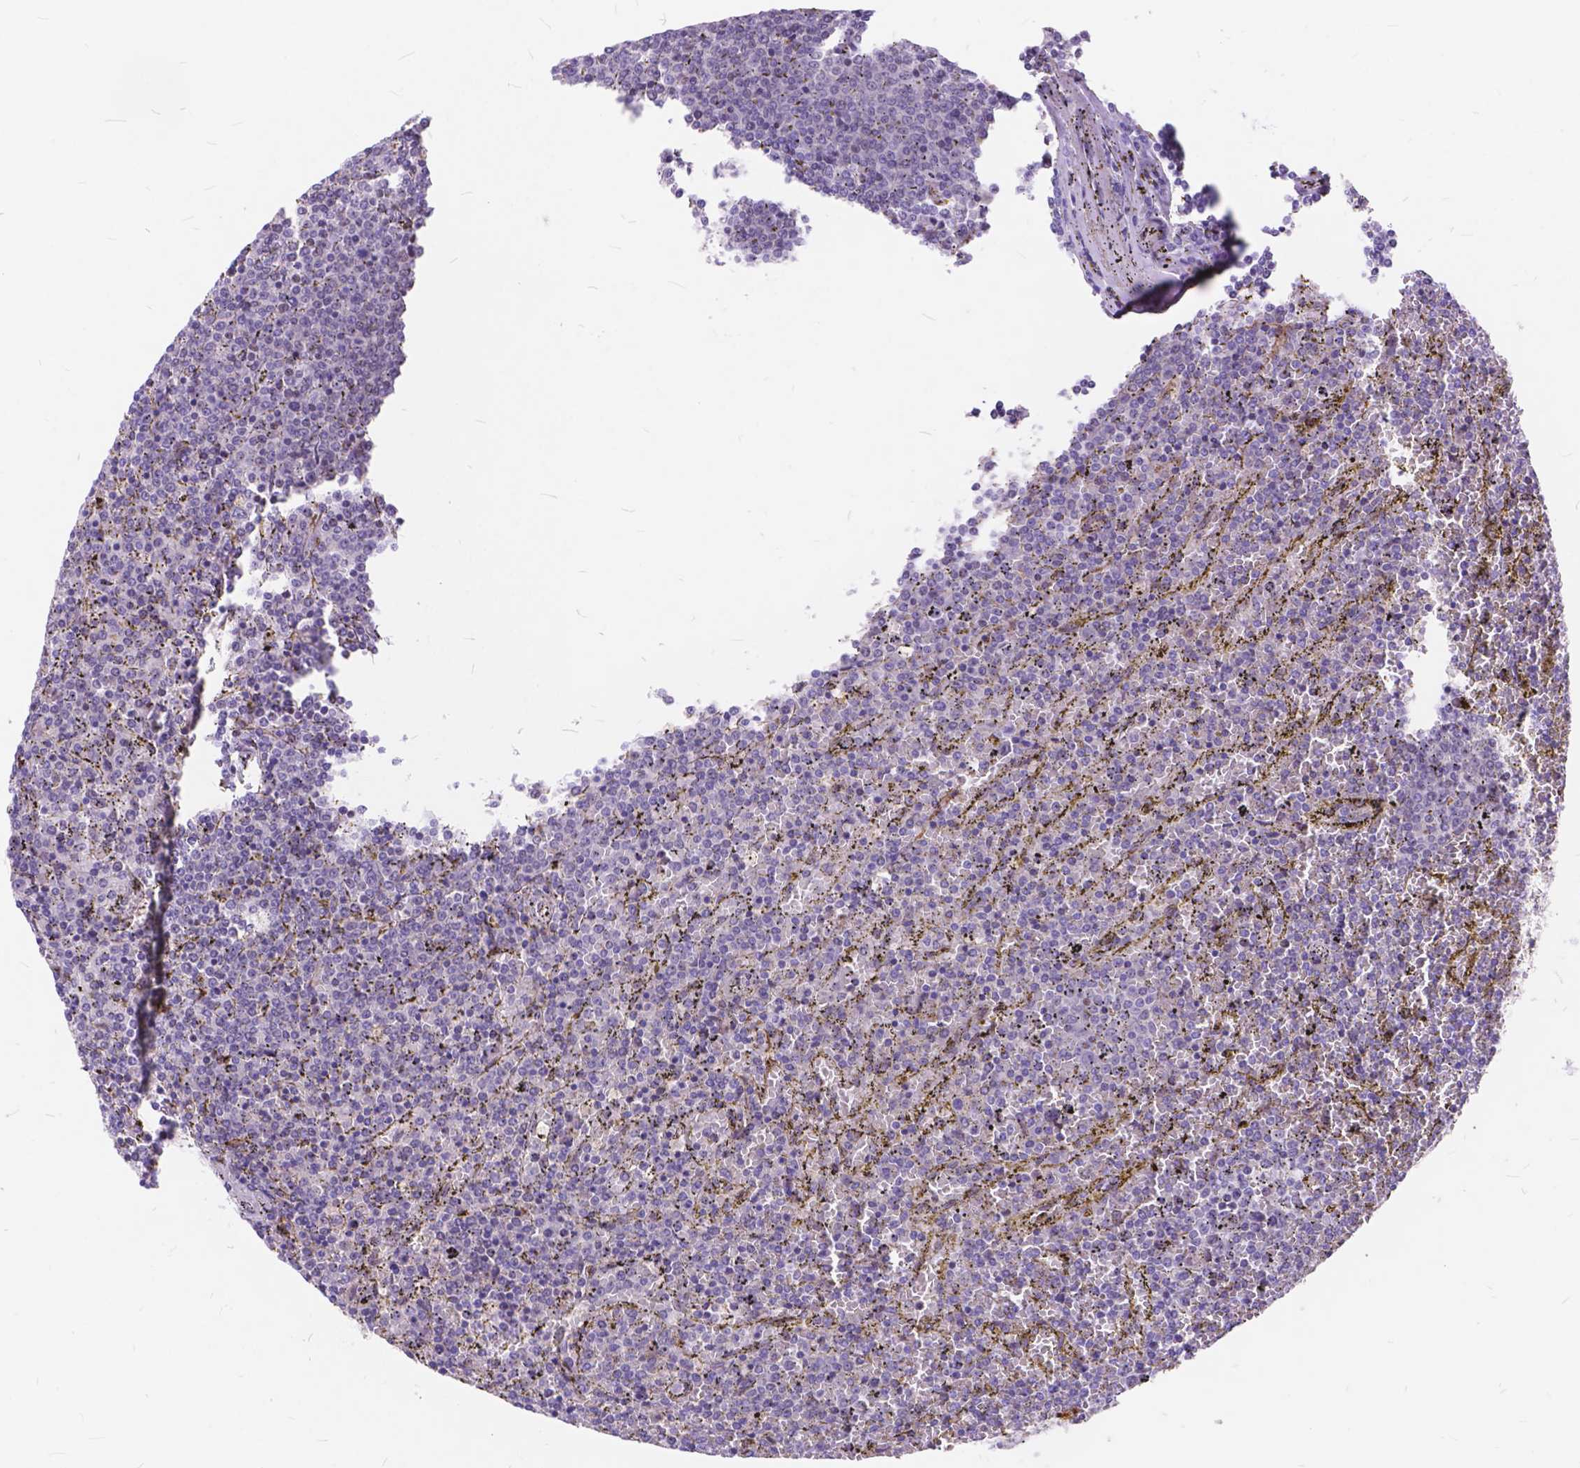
{"staining": {"intensity": "negative", "quantity": "none", "location": "none"}, "tissue": "lymphoma", "cell_type": "Tumor cells", "image_type": "cancer", "snomed": [{"axis": "morphology", "description": "Malignant lymphoma, non-Hodgkin's type, Low grade"}, {"axis": "topography", "description": "Spleen"}], "caption": "Photomicrograph shows no significant protein staining in tumor cells of low-grade malignant lymphoma, non-Hodgkin's type.", "gene": "MAN2C1", "patient": {"sex": "female", "age": 77}}